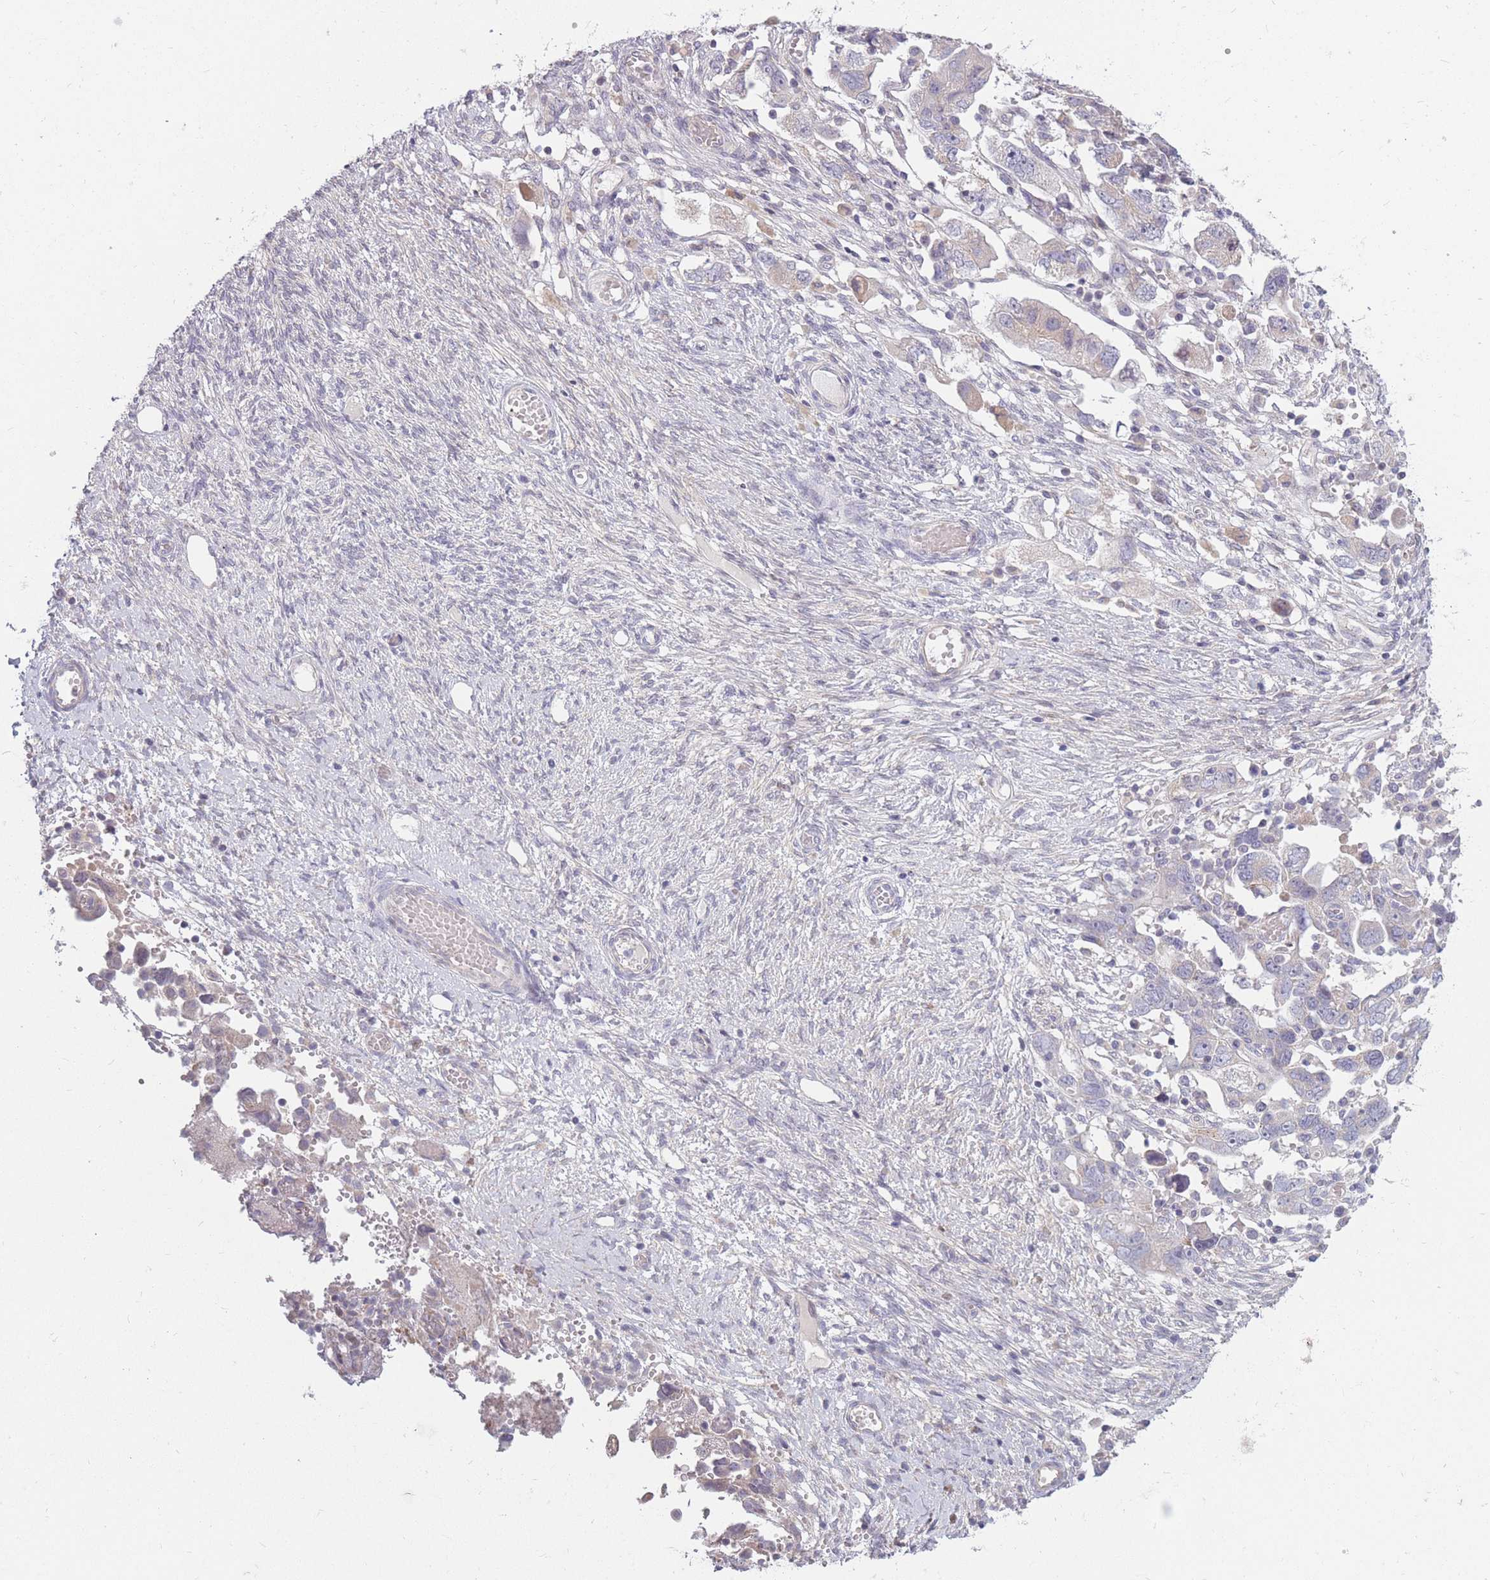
{"staining": {"intensity": "negative", "quantity": "none", "location": "none"}, "tissue": "ovarian cancer", "cell_type": "Tumor cells", "image_type": "cancer", "snomed": [{"axis": "morphology", "description": "Carcinoma, NOS"}, {"axis": "morphology", "description": "Cystadenocarcinoma, serous, NOS"}, {"axis": "topography", "description": "Ovary"}], "caption": "Tumor cells show no significant protein positivity in ovarian cancer.", "gene": "CCNQ", "patient": {"sex": "female", "age": 69}}